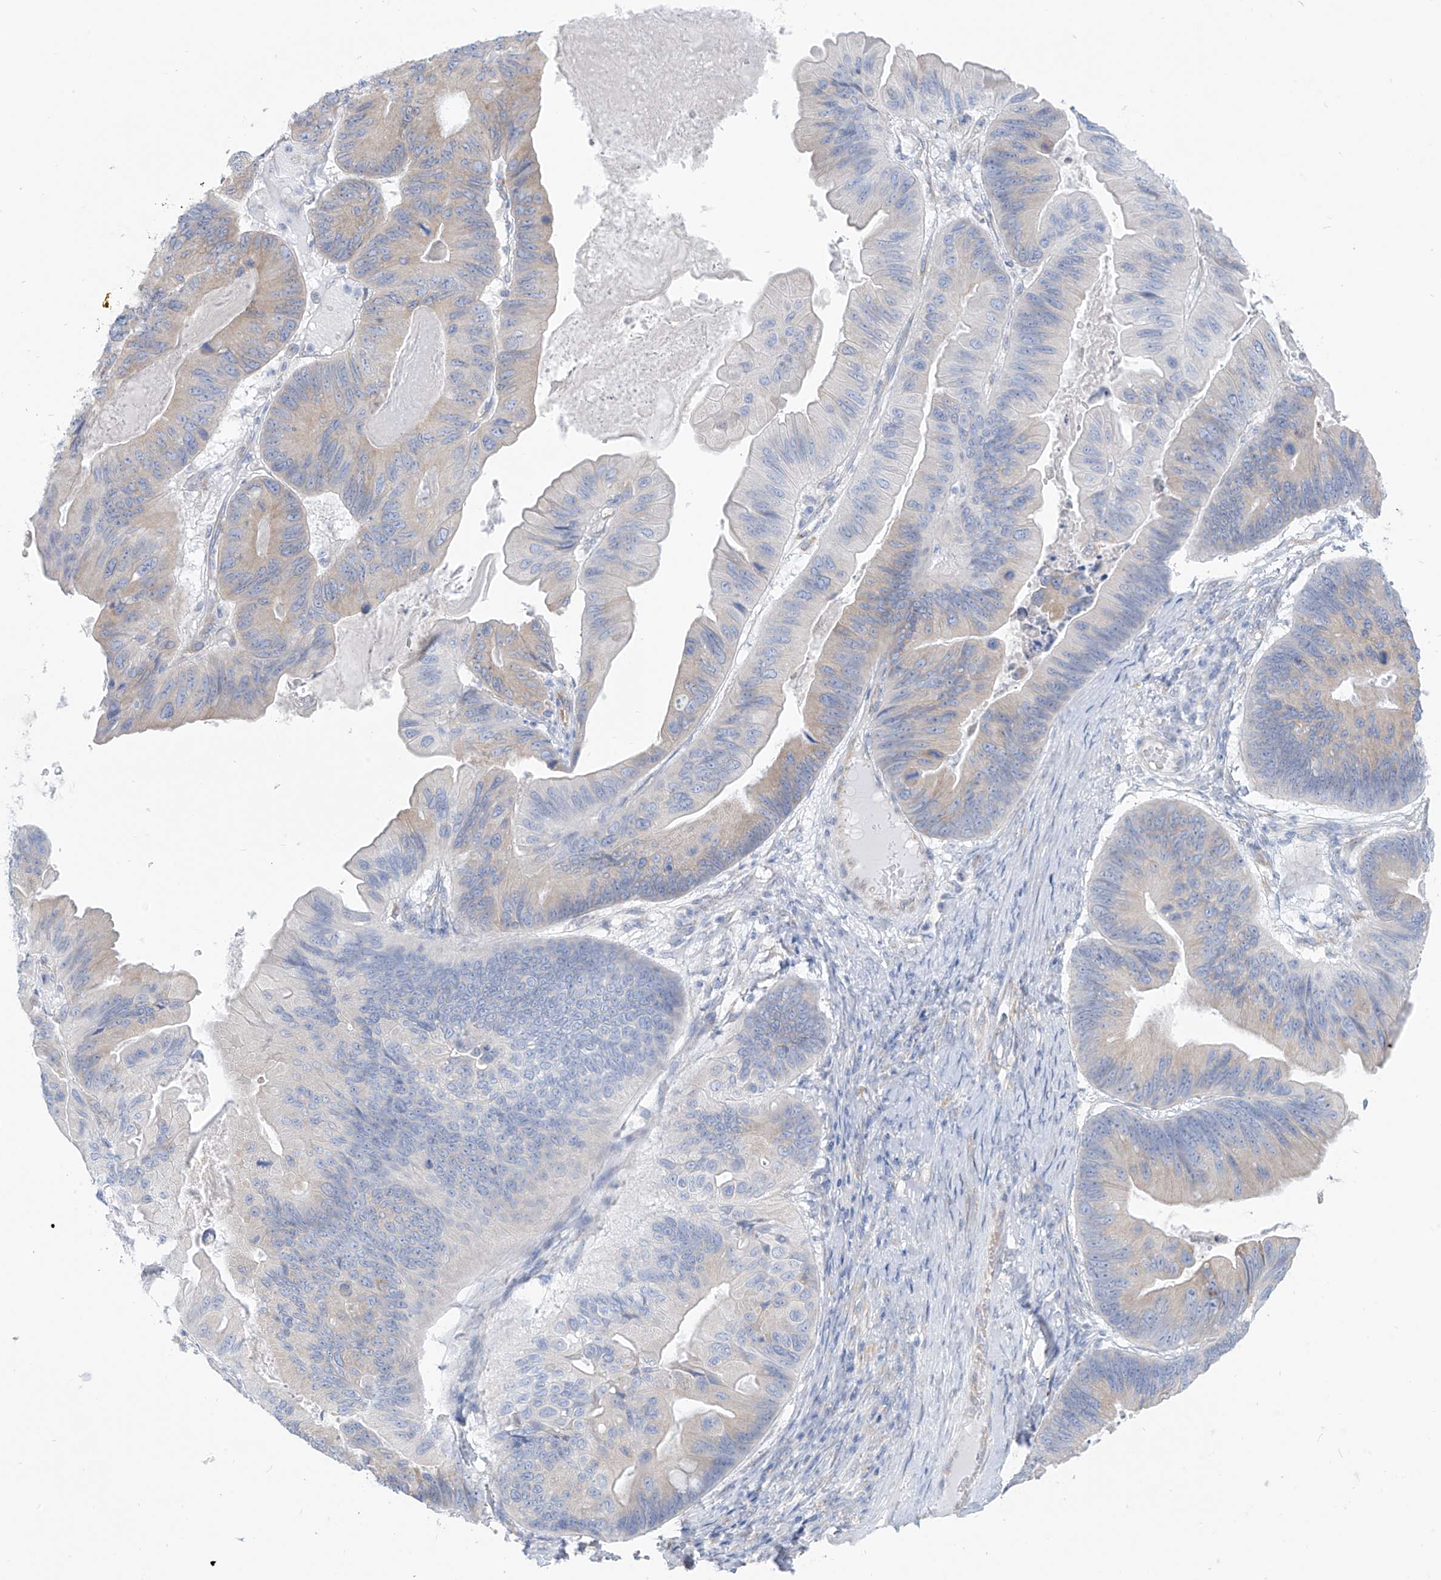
{"staining": {"intensity": "weak", "quantity": "<25%", "location": "cytoplasmic/membranous"}, "tissue": "ovarian cancer", "cell_type": "Tumor cells", "image_type": "cancer", "snomed": [{"axis": "morphology", "description": "Cystadenocarcinoma, mucinous, NOS"}, {"axis": "topography", "description": "Ovary"}], "caption": "IHC photomicrograph of neoplastic tissue: ovarian cancer (mucinous cystadenocarcinoma) stained with DAB (3,3'-diaminobenzidine) demonstrates no significant protein expression in tumor cells. (DAB (3,3'-diaminobenzidine) IHC, high magnification).", "gene": "RCN2", "patient": {"sex": "female", "age": 61}}